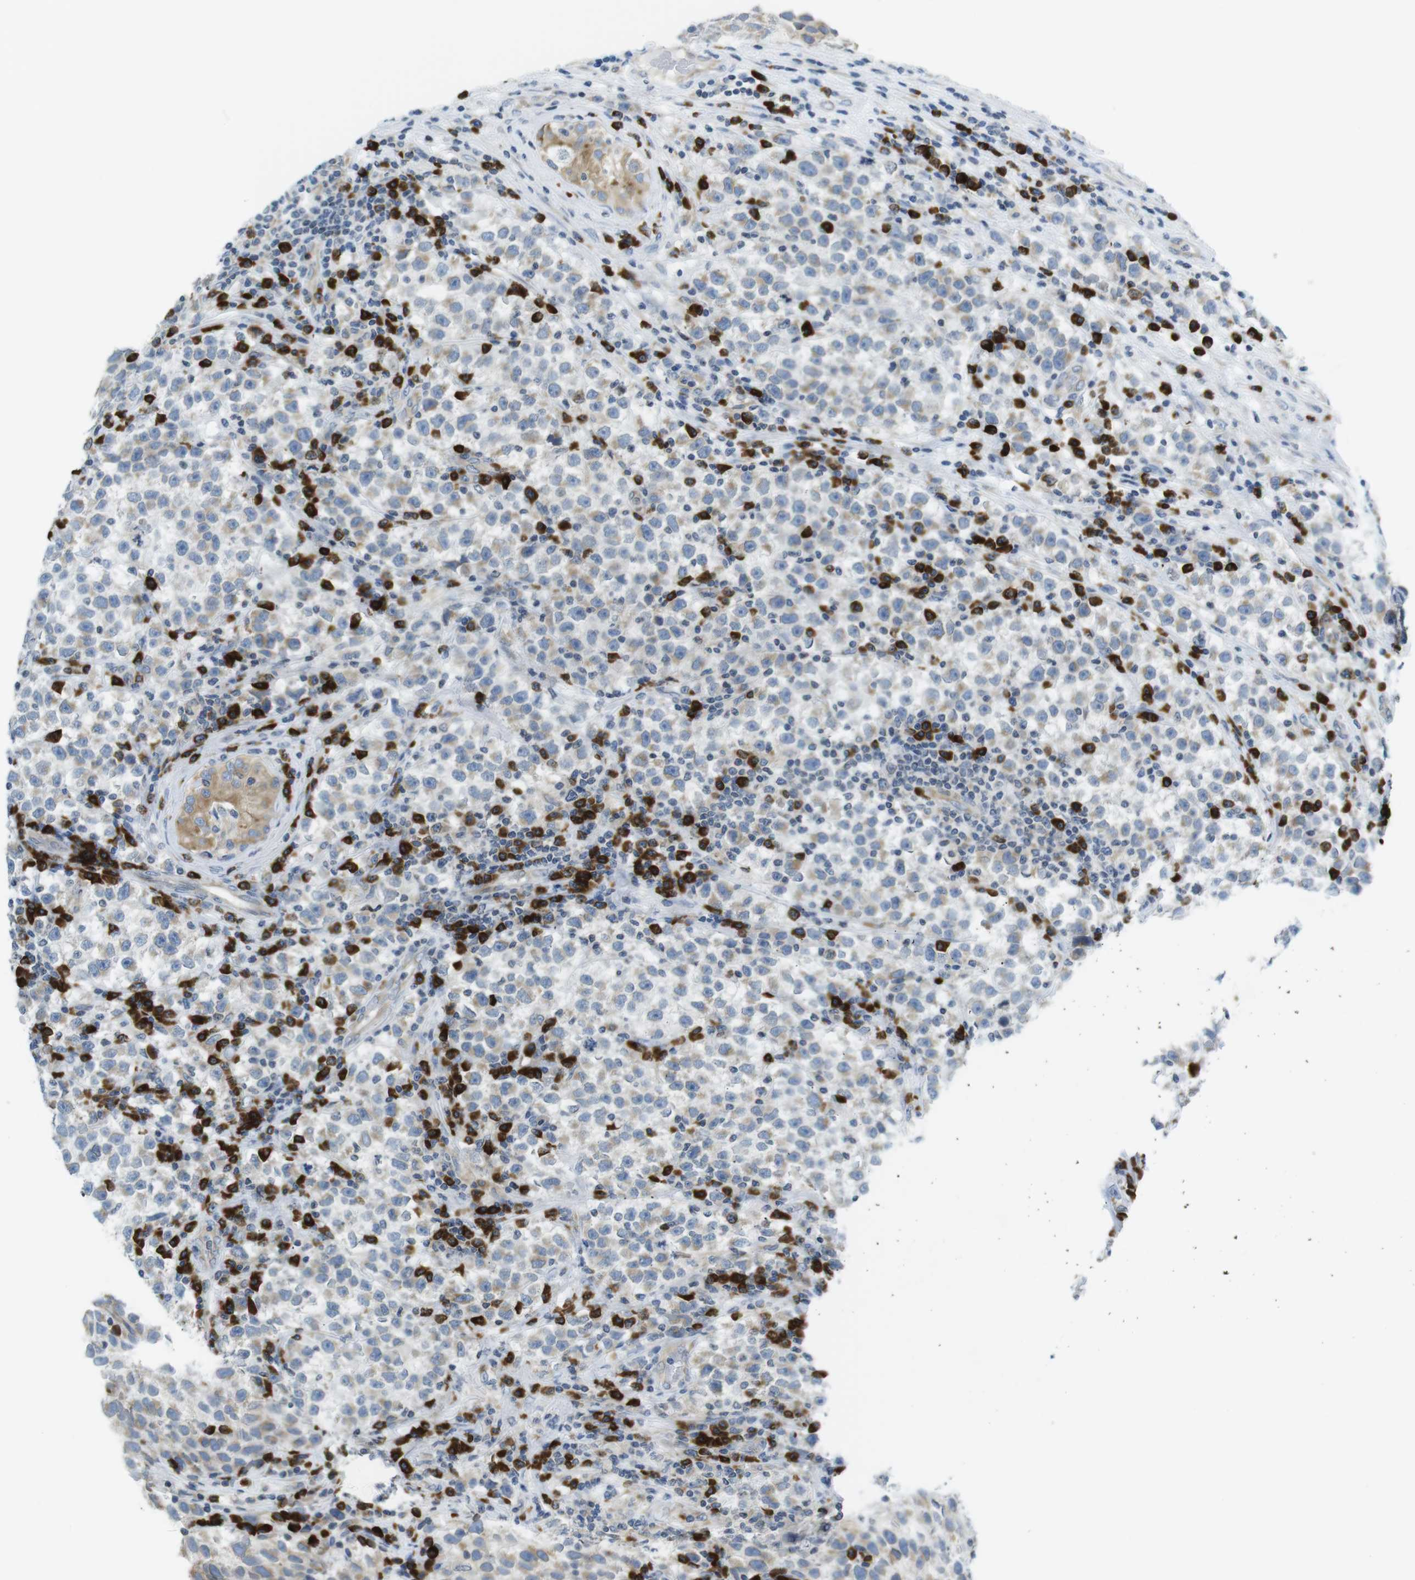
{"staining": {"intensity": "weak", "quantity": ">75%", "location": "cytoplasmic/membranous"}, "tissue": "testis cancer", "cell_type": "Tumor cells", "image_type": "cancer", "snomed": [{"axis": "morphology", "description": "Seminoma, NOS"}, {"axis": "topography", "description": "Testis"}], "caption": "Weak cytoplasmic/membranous staining is present in about >75% of tumor cells in testis seminoma.", "gene": "CLPTM1L", "patient": {"sex": "male", "age": 22}}